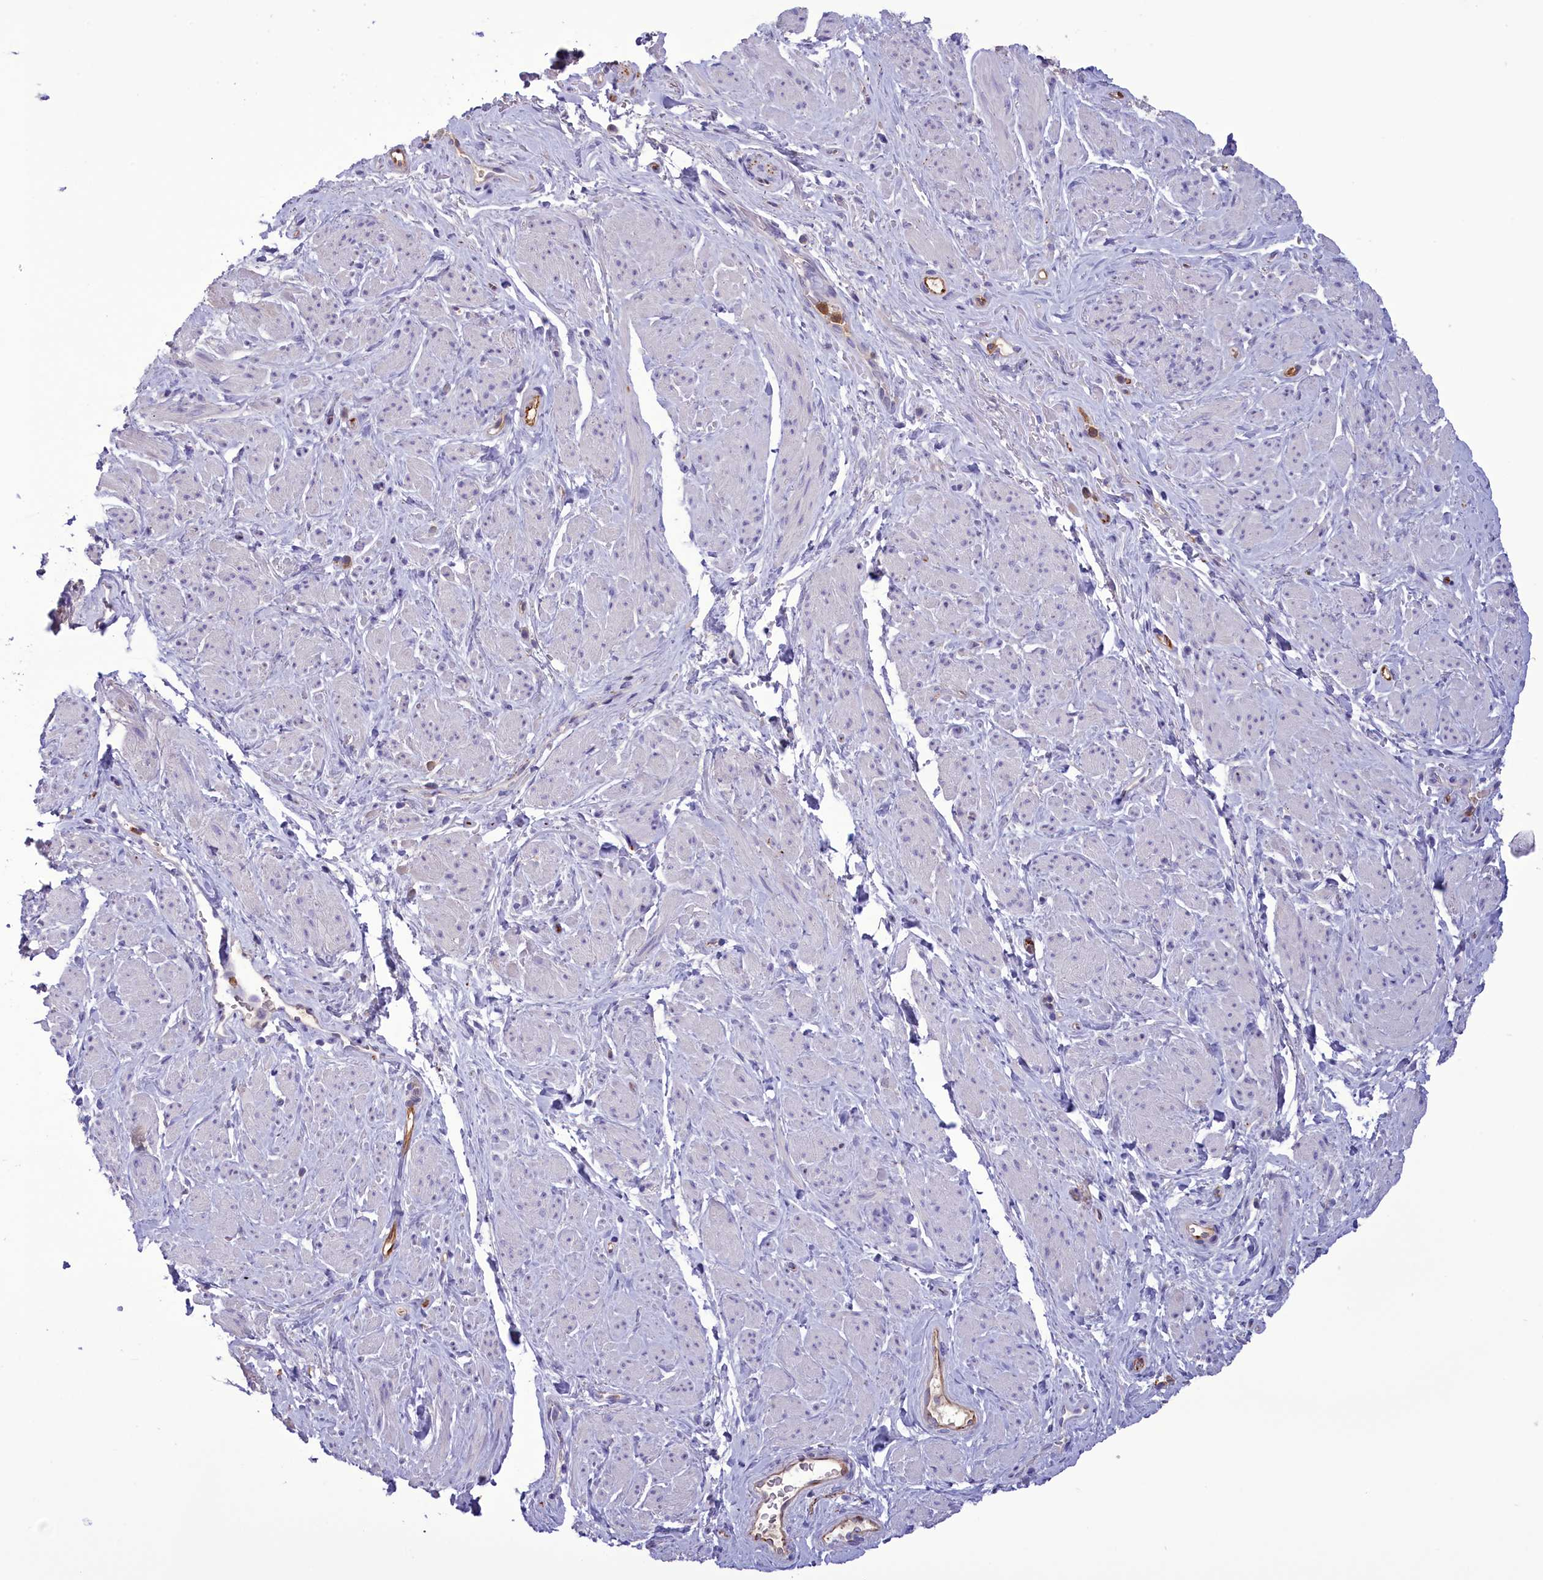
{"staining": {"intensity": "negative", "quantity": "none", "location": "none"}, "tissue": "smooth muscle", "cell_type": "Smooth muscle cells", "image_type": "normal", "snomed": [{"axis": "morphology", "description": "Normal tissue, NOS"}, {"axis": "topography", "description": "Smooth muscle"}, {"axis": "topography", "description": "Peripheral nerve tissue"}], "caption": "IHC histopathology image of benign smooth muscle: human smooth muscle stained with DAB (3,3'-diaminobenzidine) displays no significant protein positivity in smooth muscle cells.", "gene": "FAM149B1", "patient": {"sex": "male", "age": 69}}